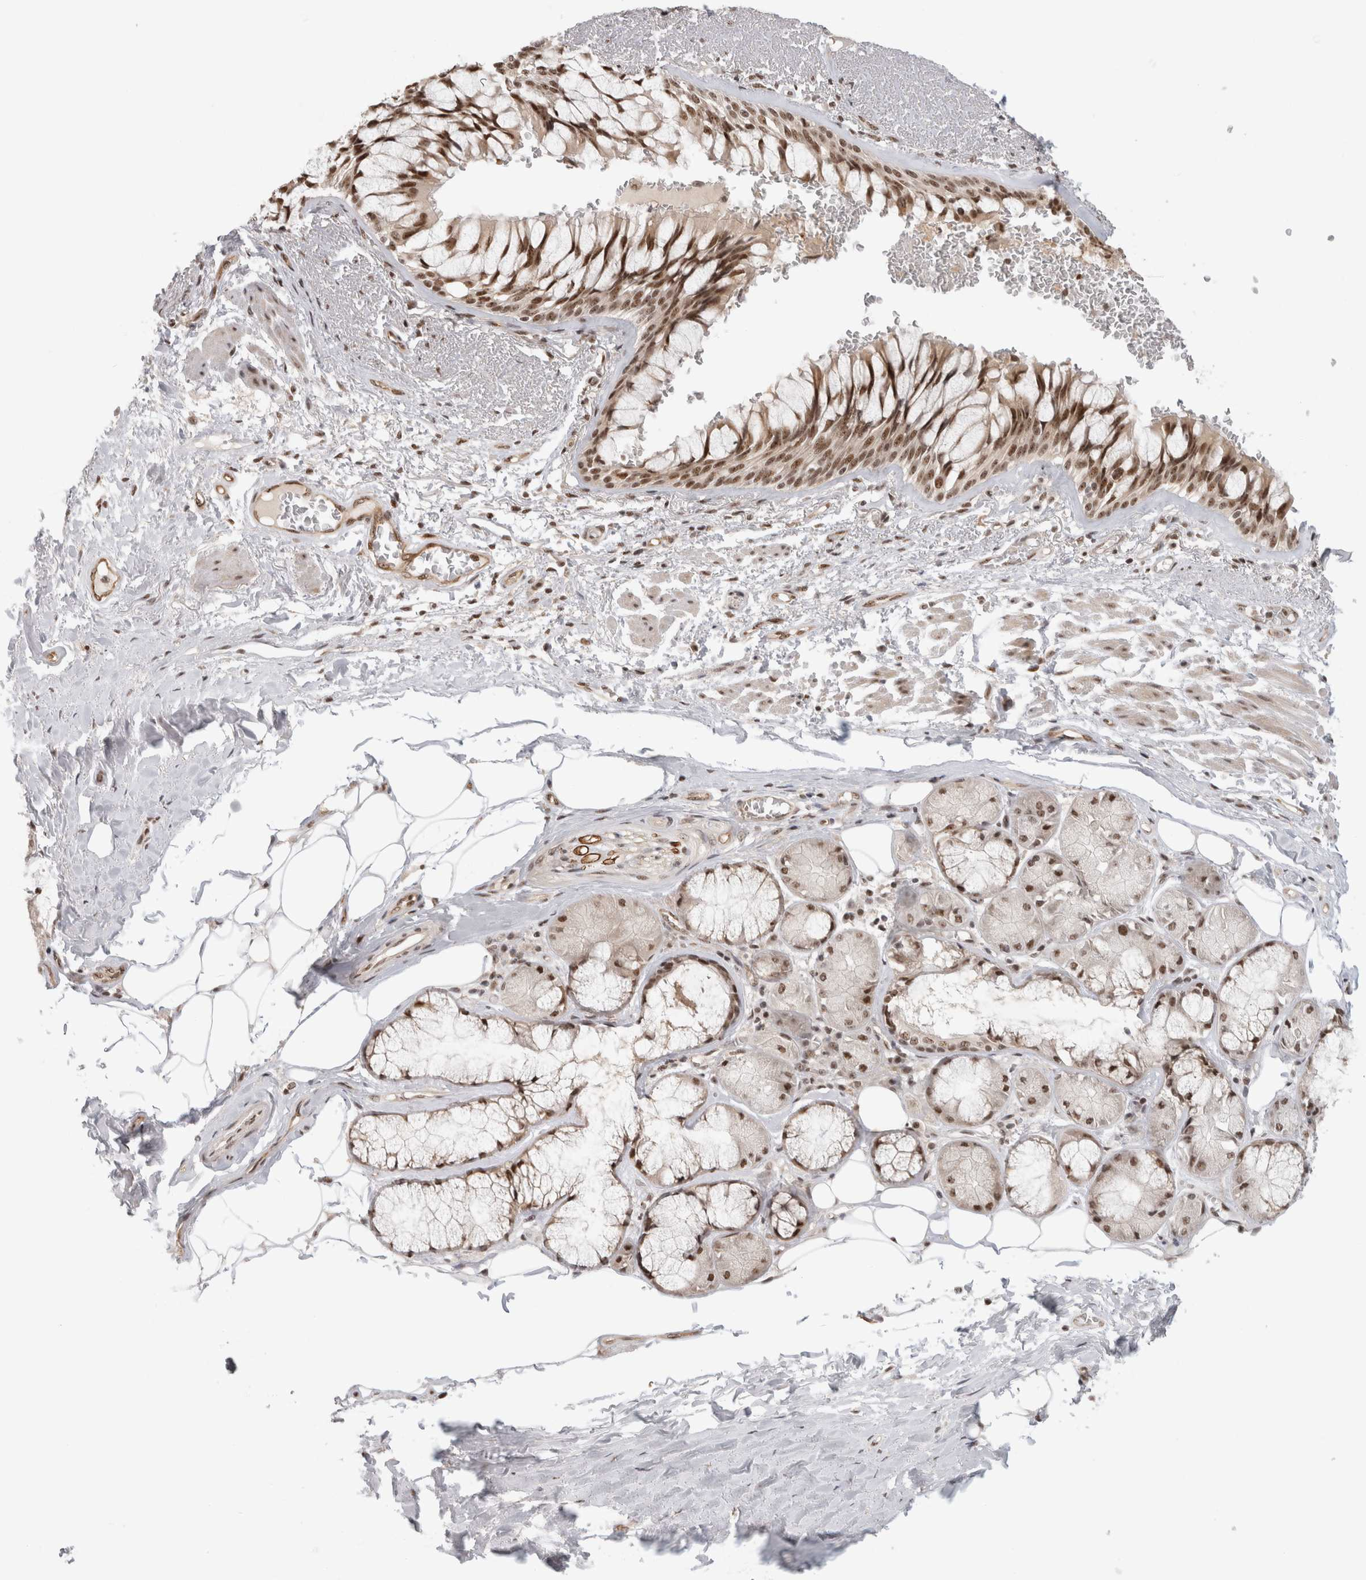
{"staining": {"intensity": "moderate", "quantity": ">75%", "location": "nuclear"}, "tissue": "bronchus", "cell_type": "Respiratory epithelial cells", "image_type": "normal", "snomed": [{"axis": "morphology", "description": "Normal tissue, NOS"}, {"axis": "topography", "description": "Bronchus"}], "caption": "Unremarkable bronchus was stained to show a protein in brown. There is medium levels of moderate nuclear staining in approximately >75% of respiratory epithelial cells. The staining was performed using DAB (3,3'-diaminobenzidine) to visualize the protein expression in brown, while the nuclei were stained in blue with hematoxylin (Magnification: 20x).", "gene": "EBNA1BP2", "patient": {"sex": "male", "age": 66}}